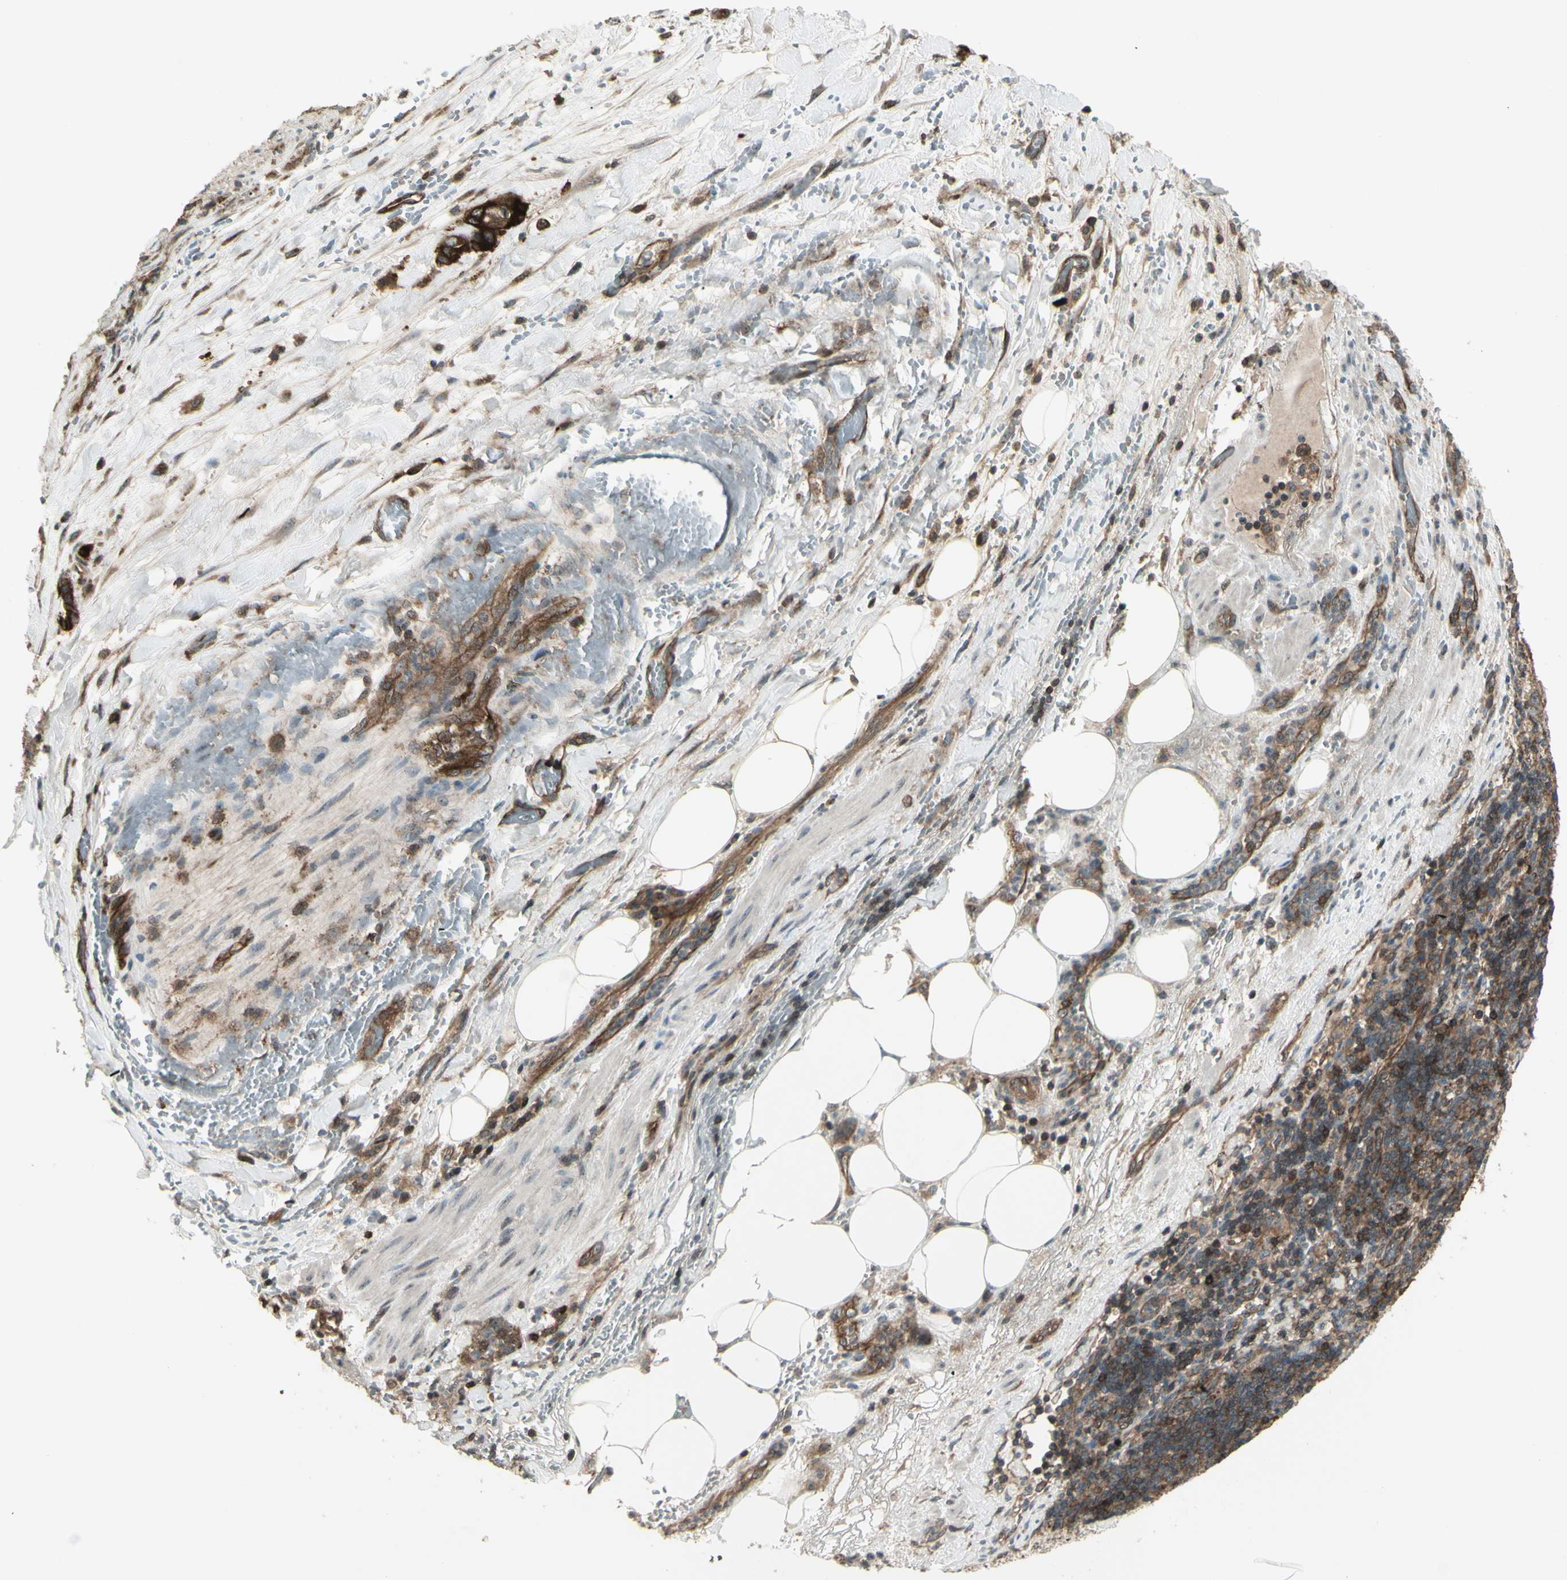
{"staining": {"intensity": "strong", "quantity": ">75%", "location": "cytoplasmic/membranous"}, "tissue": "liver cancer", "cell_type": "Tumor cells", "image_type": "cancer", "snomed": [{"axis": "morphology", "description": "Cholangiocarcinoma"}, {"axis": "topography", "description": "Liver"}], "caption": "Human liver cancer stained with a protein marker demonstrates strong staining in tumor cells.", "gene": "FXYD5", "patient": {"sex": "female", "age": 61}}